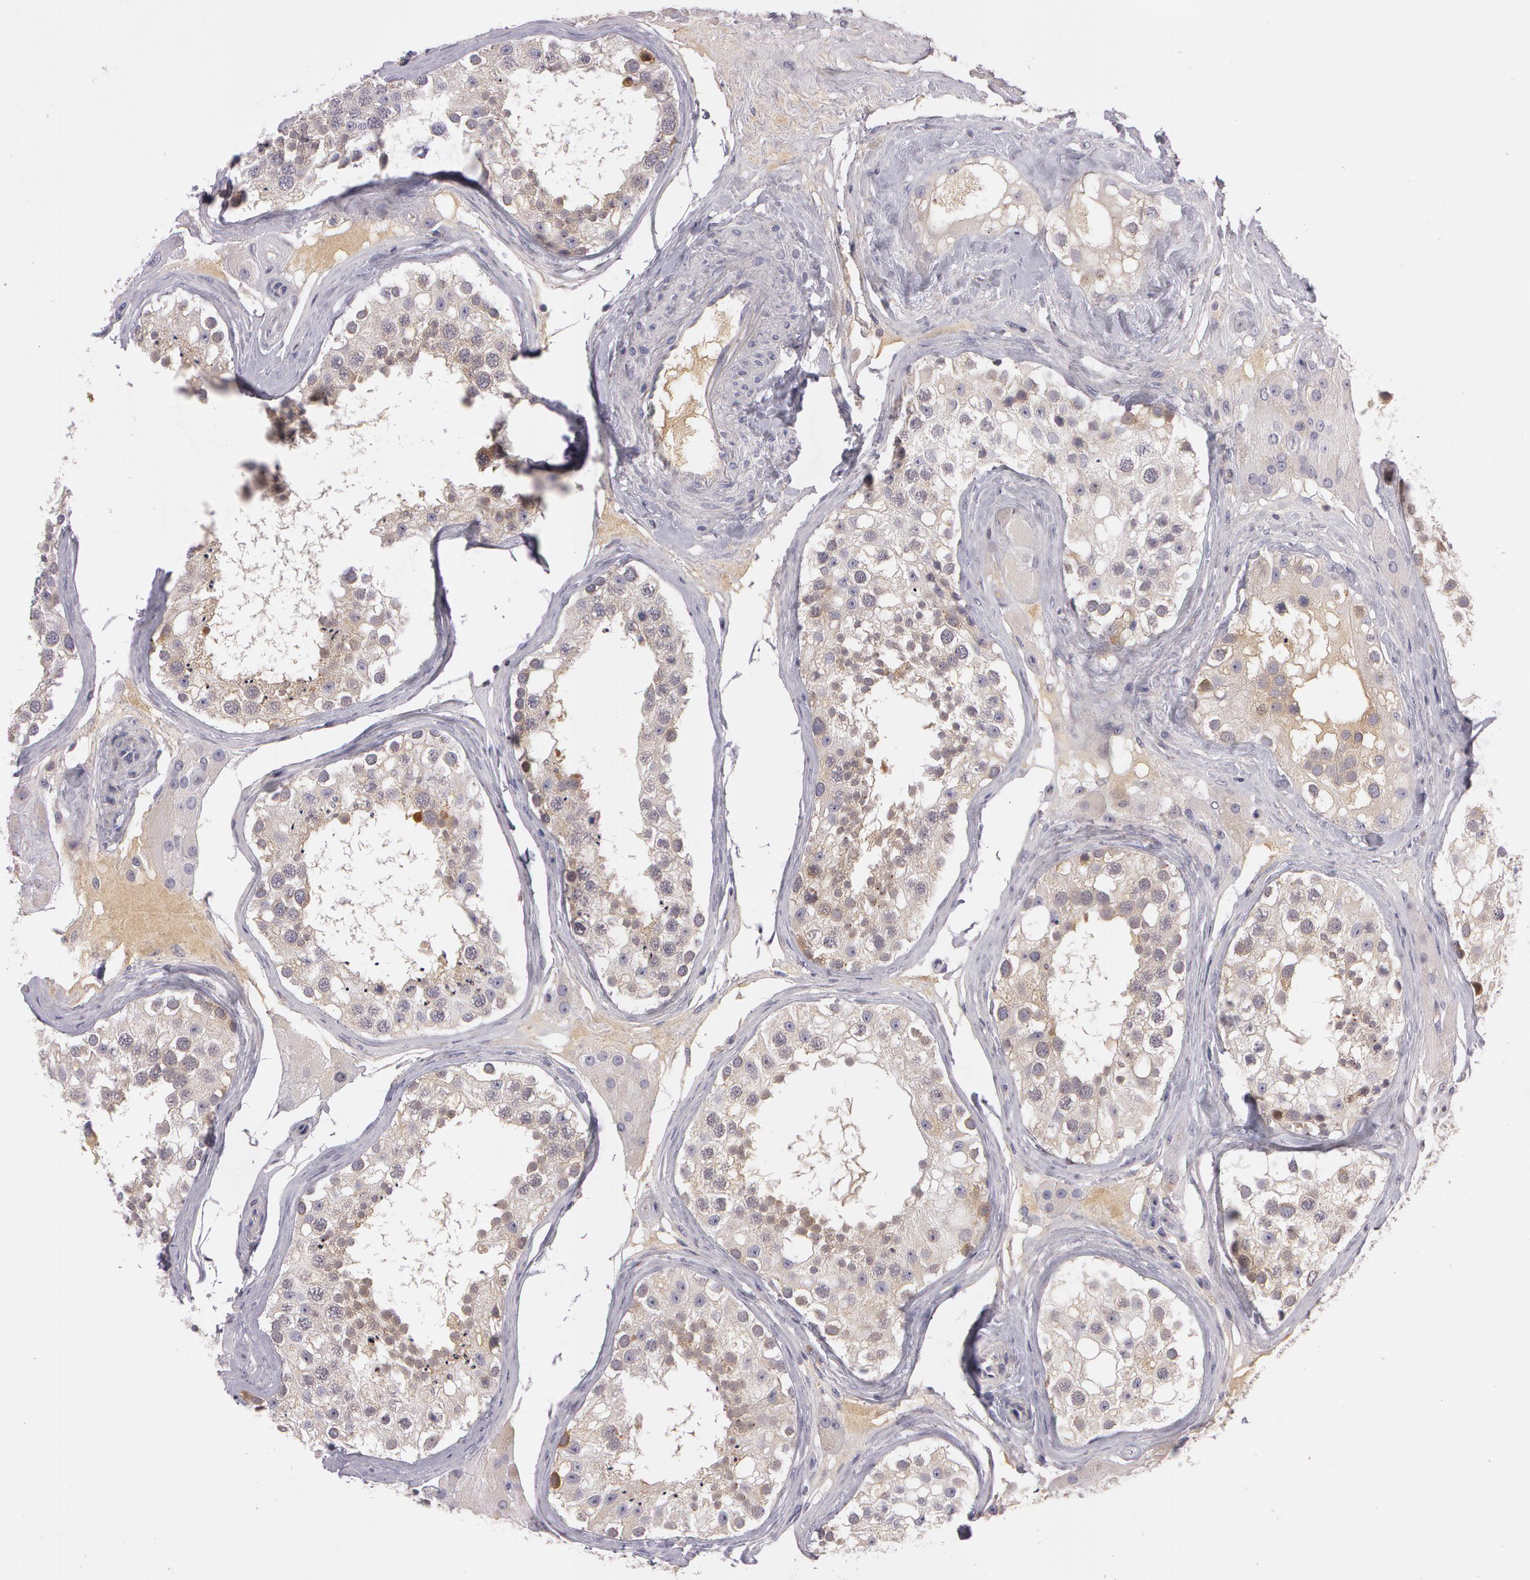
{"staining": {"intensity": "weak", "quantity": "25%-75%", "location": "cytoplasmic/membranous"}, "tissue": "testis", "cell_type": "Cells in seminiferous ducts", "image_type": "normal", "snomed": [{"axis": "morphology", "description": "Normal tissue, NOS"}, {"axis": "topography", "description": "Testis"}], "caption": "The image reveals a brown stain indicating the presence of a protein in the cytoplasmic/membranous of cells in seminiferous ducts in testis.", "gene": "MXRA5", "patient": {"sex": "male", "age": 68}}